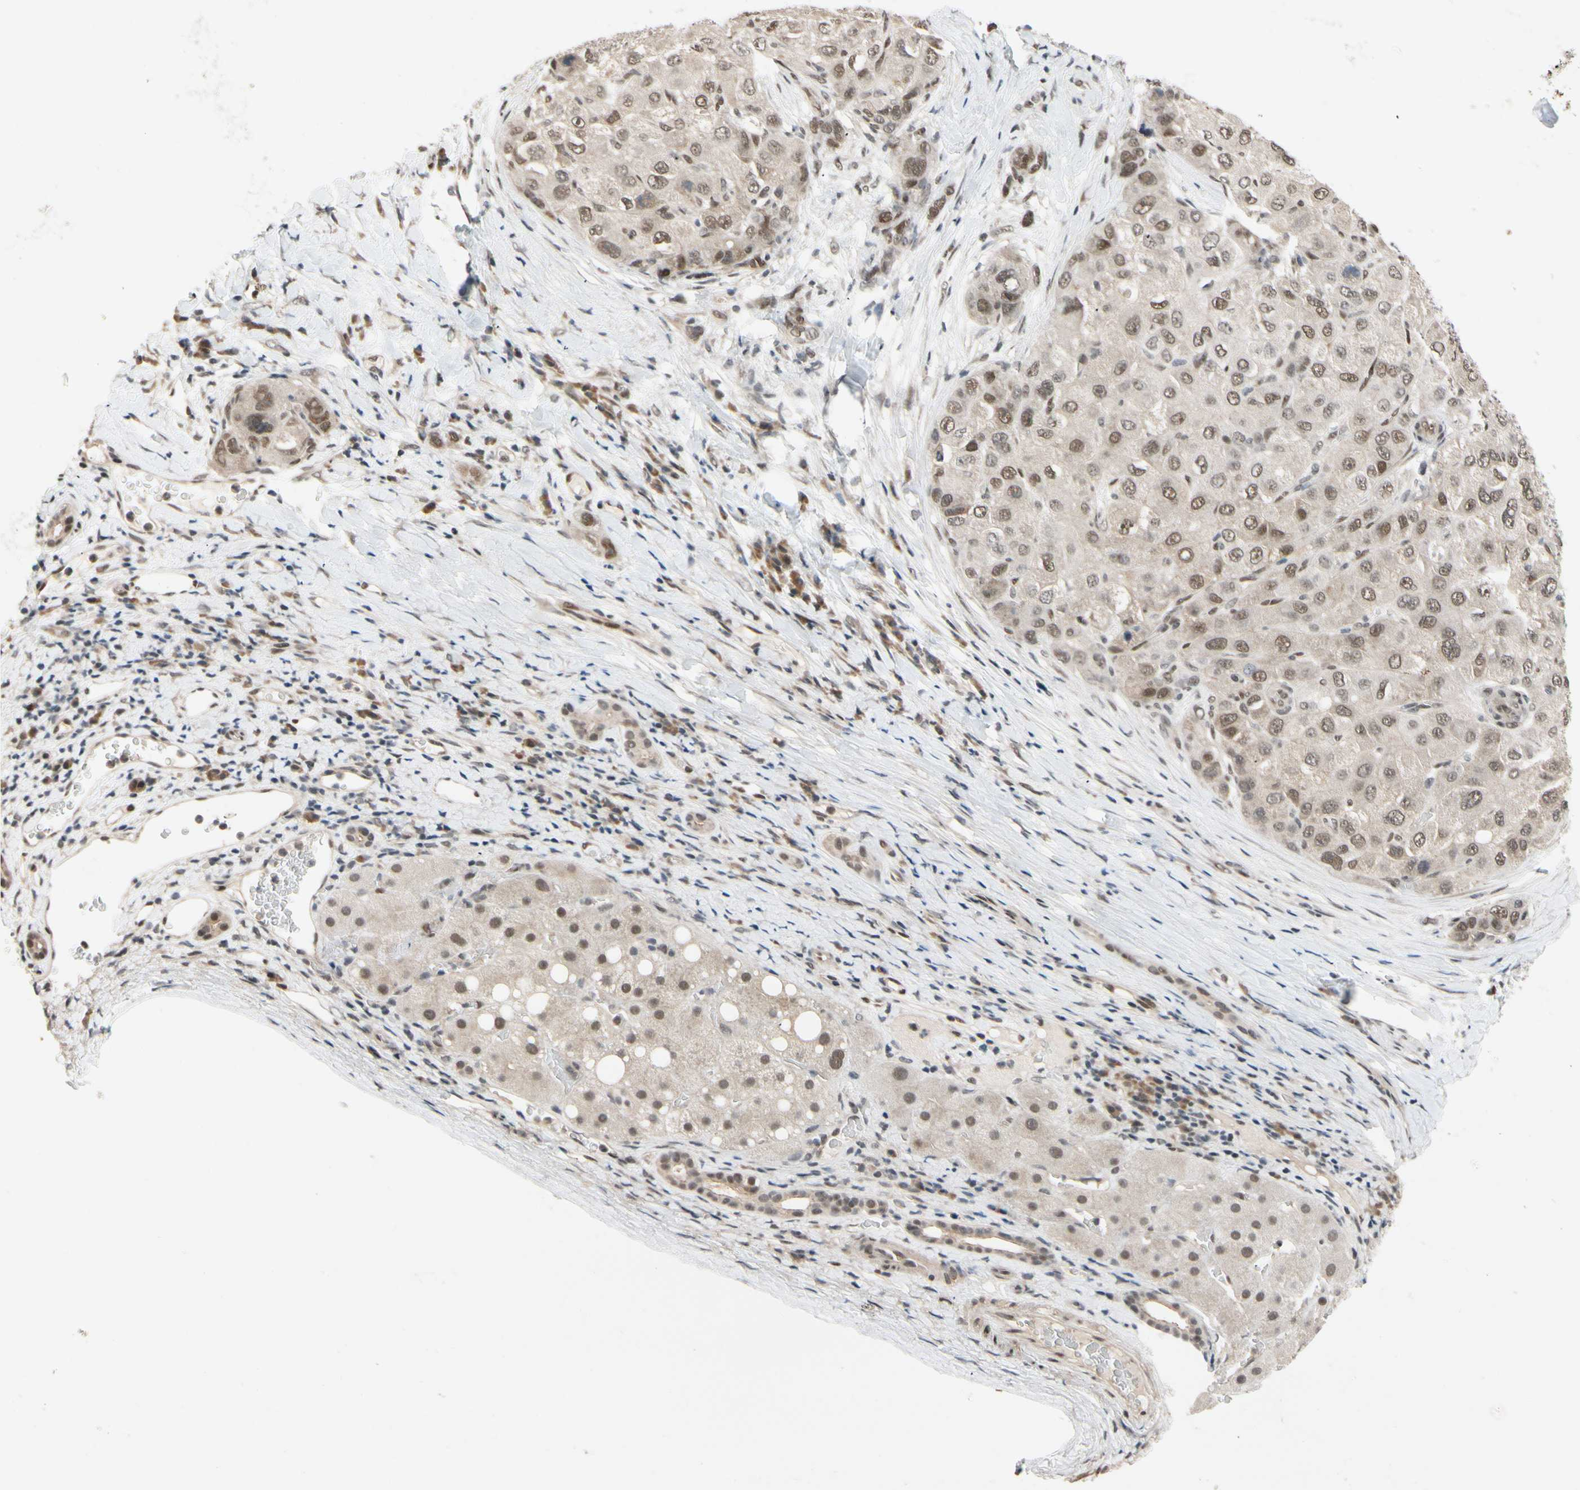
{"staining": {"intensity": "weak", "quantity": ">75%", "location": "nuclear"}, "tissue": "liver cancer", "cell_type": "Tumor cells", "image_type": "cancer", "snomed": [{"axis": "morphology", "description": "Carcinoma, Hepatocellular, NOS"}, {"axis": "topography", "description": "Liver"}], "caption": "This is an image of immunohistochemistry staining of liver cancer, which shows weak positivity in the nuclear of tumor cells.", "gene": "TAF4", "patient": {"sex": "male", "age": 80}}